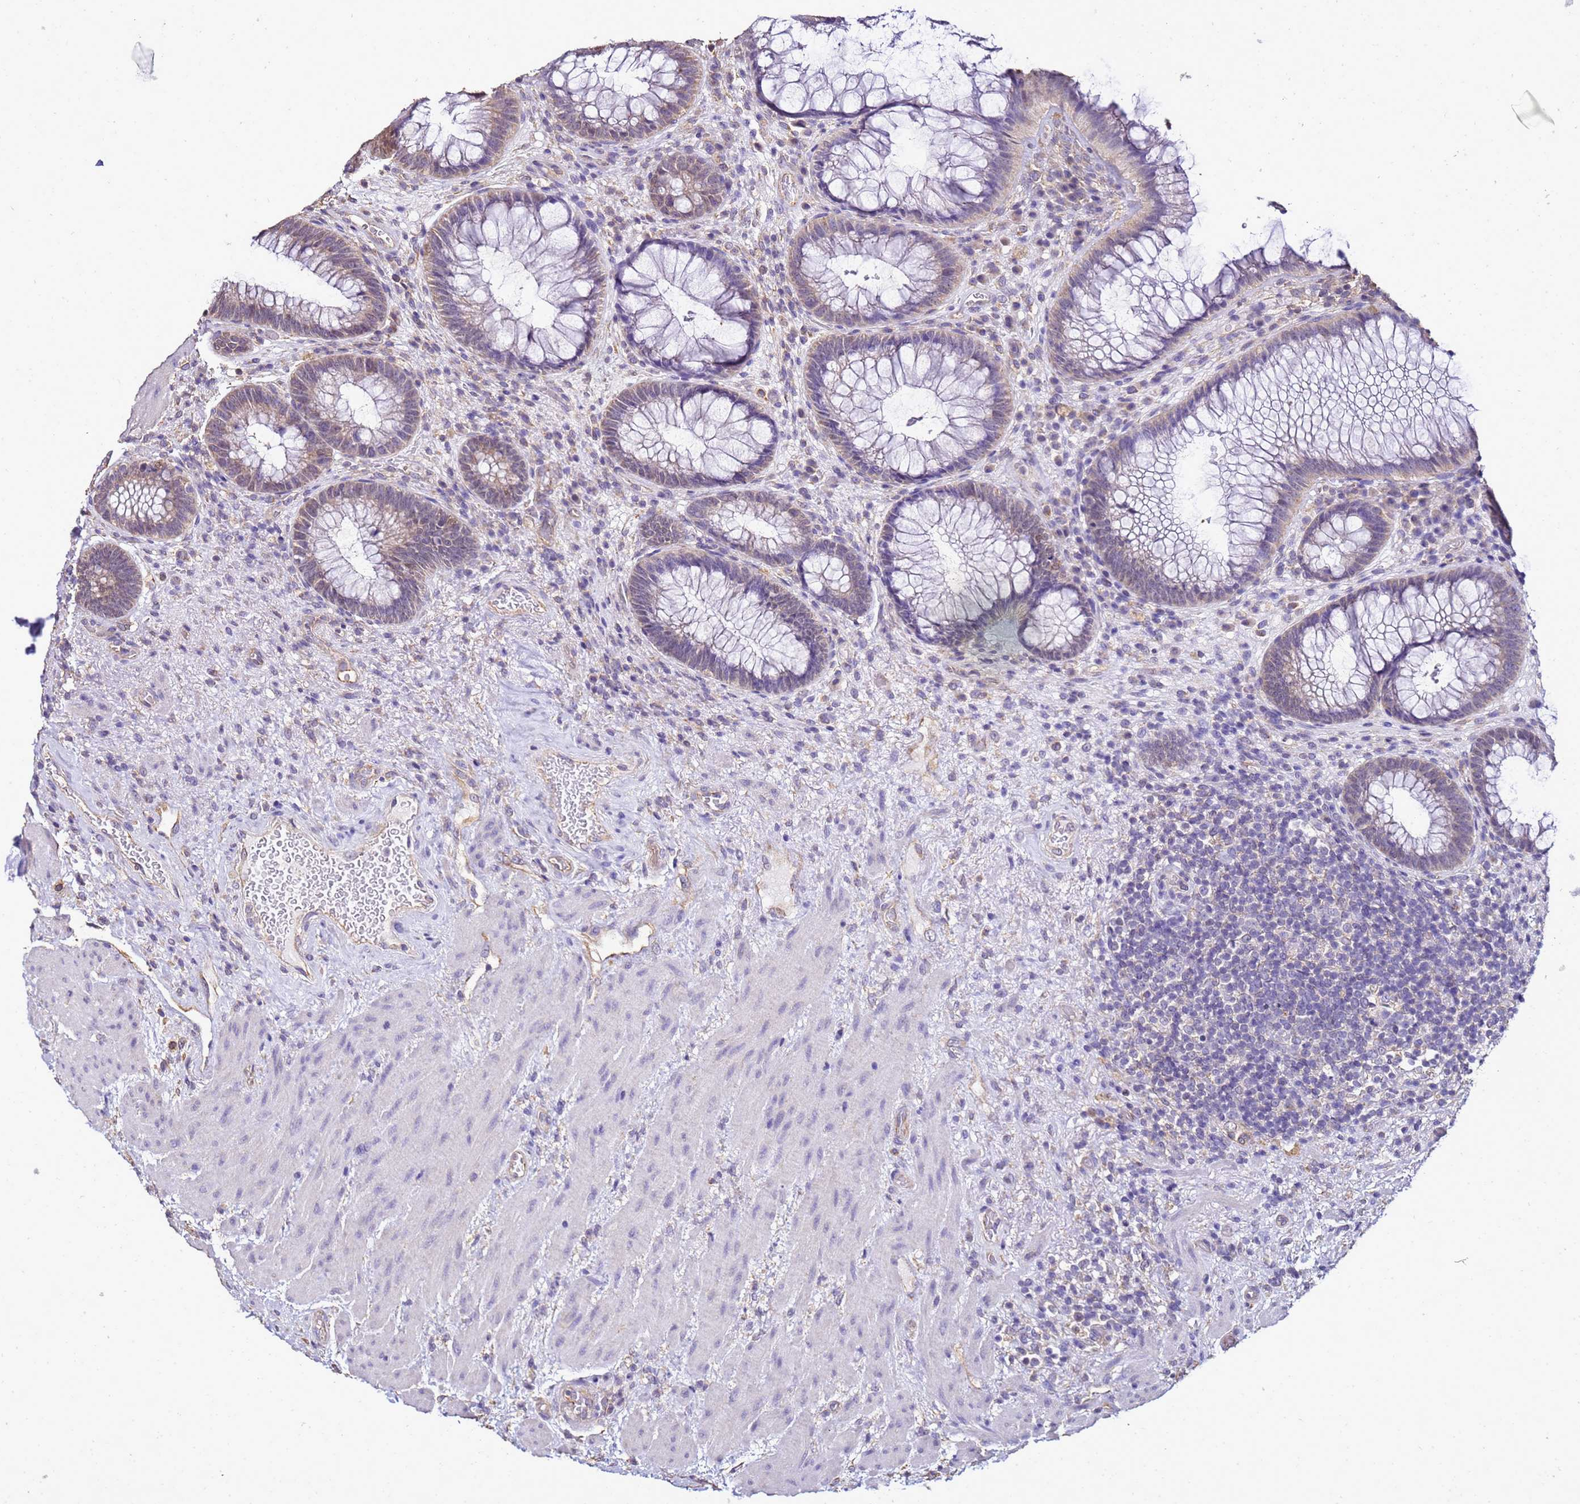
{"staining": {"intensity": "weak", "quantity": "25%-75%", "location": "cytoplasmic/membranous"}, "tissue": "rectum", "cell_type": "Glandular cells", "image_type": "normal", "snomed": [{"axis": "morphology", "description": "Normal tissue, NOS"}, {"axis": "topography", "description": "Rectum"}], "caption": "Glandular cells exhibit low levels of weak cytoplasmic/membranous positivity in approximately 25%-75% of cells in benign rectum.", "gene": "ENOPH1", "patient": {"sex": "male", "age": 51}}